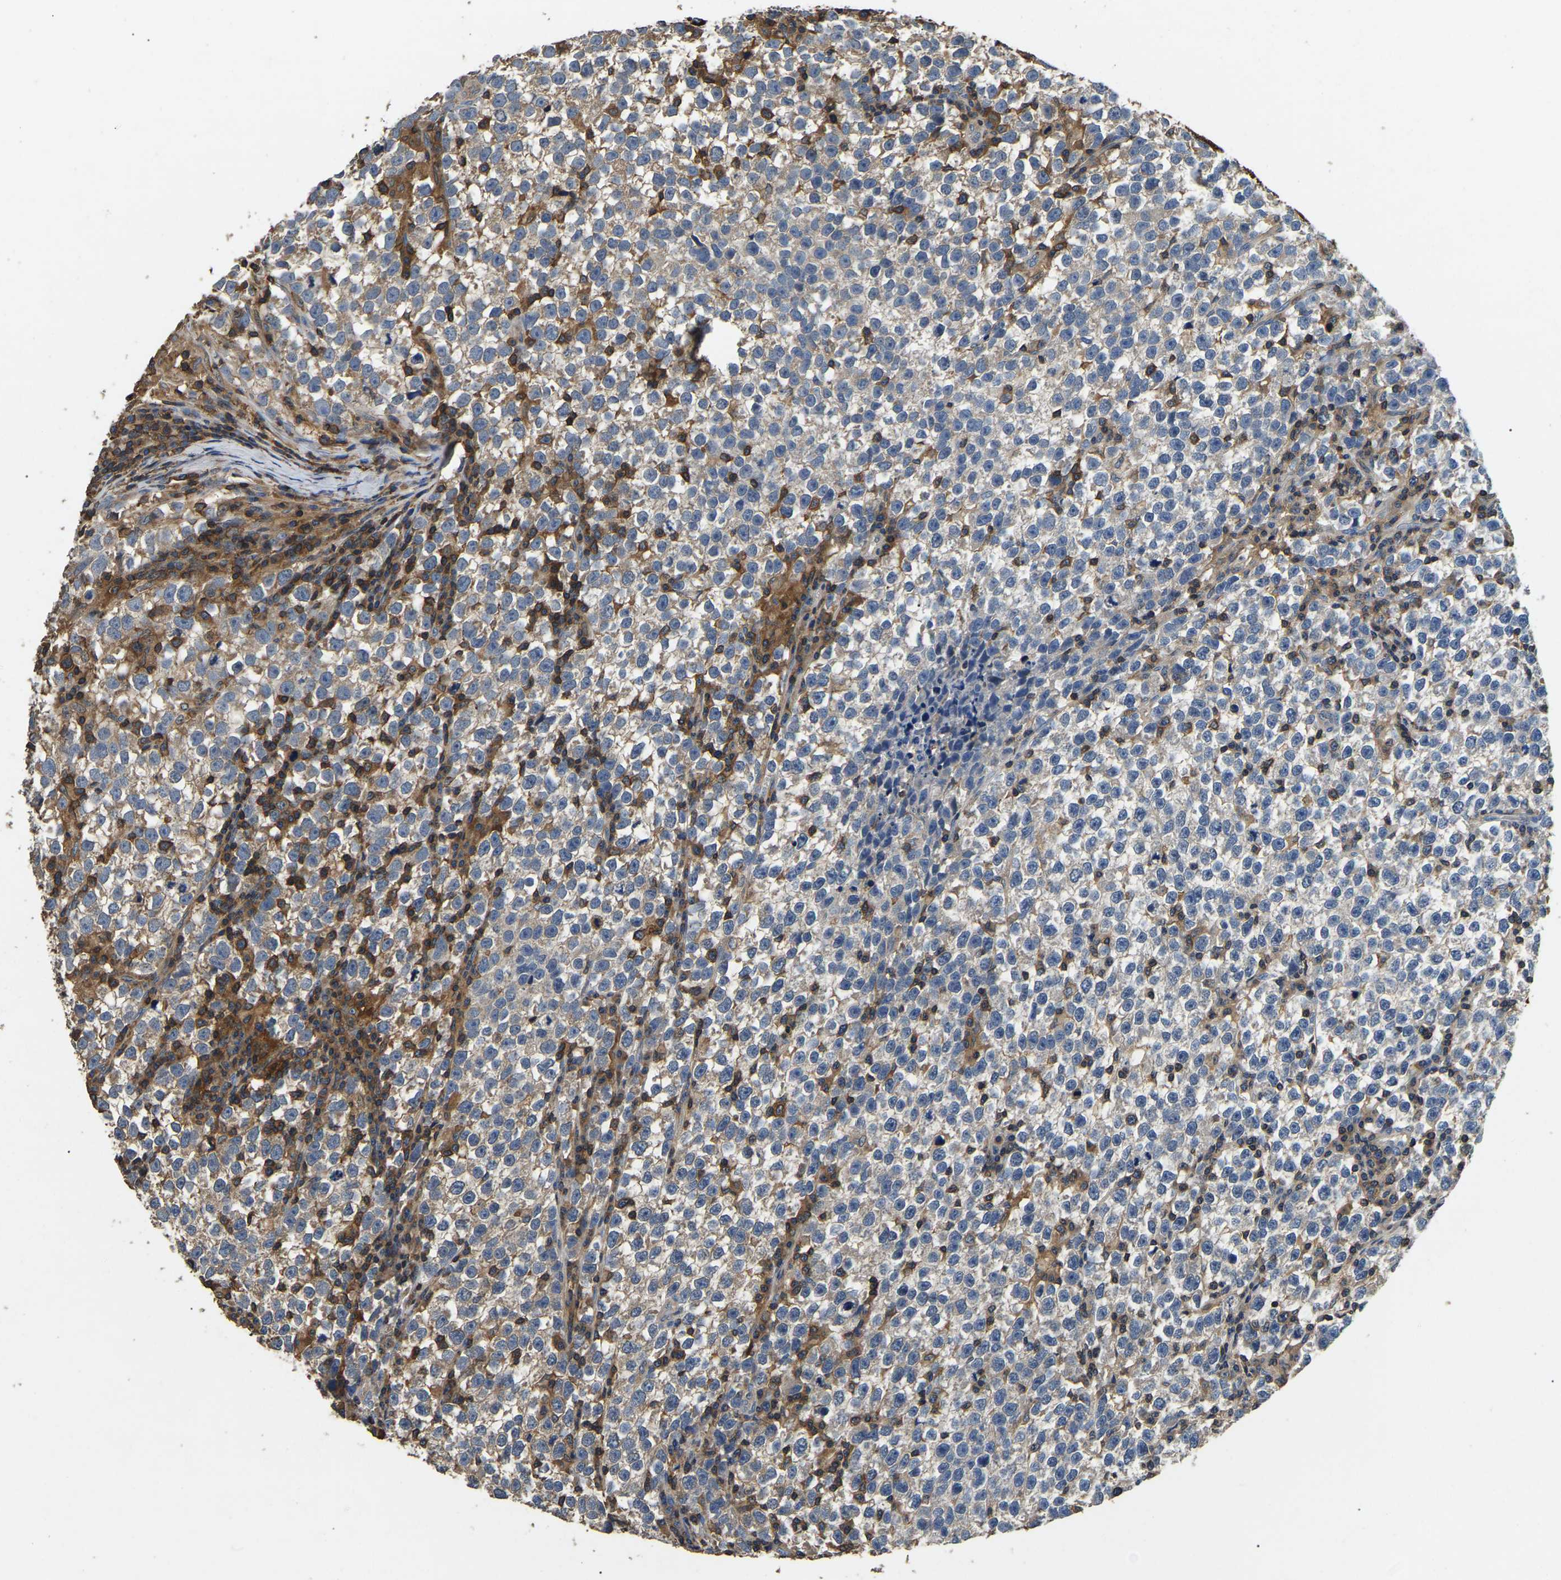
{"staining": {"intensity": "weak", "quantity": ">75%", "location": "cytoplasmic/membranous"}, "tissue": "testis cancer", "cell_type": "Tumor cells", "image_type": "cancer", "snomed": [{"axis": "morphology", "description": "Normal tissue, NOS"}, {"axis": "morphology", "description": "Seminoma, NOS"}, {"axis": "topography", "description": "Testis"}], "caption": "Immunohistochemical staining of seminoma (testis) demonstrates weak cytoplasmic/membranous protein staining in approximately >75% of tumor cells.", "gene": "SMPD2", "patient": {"sex": "male", "age": 43}}